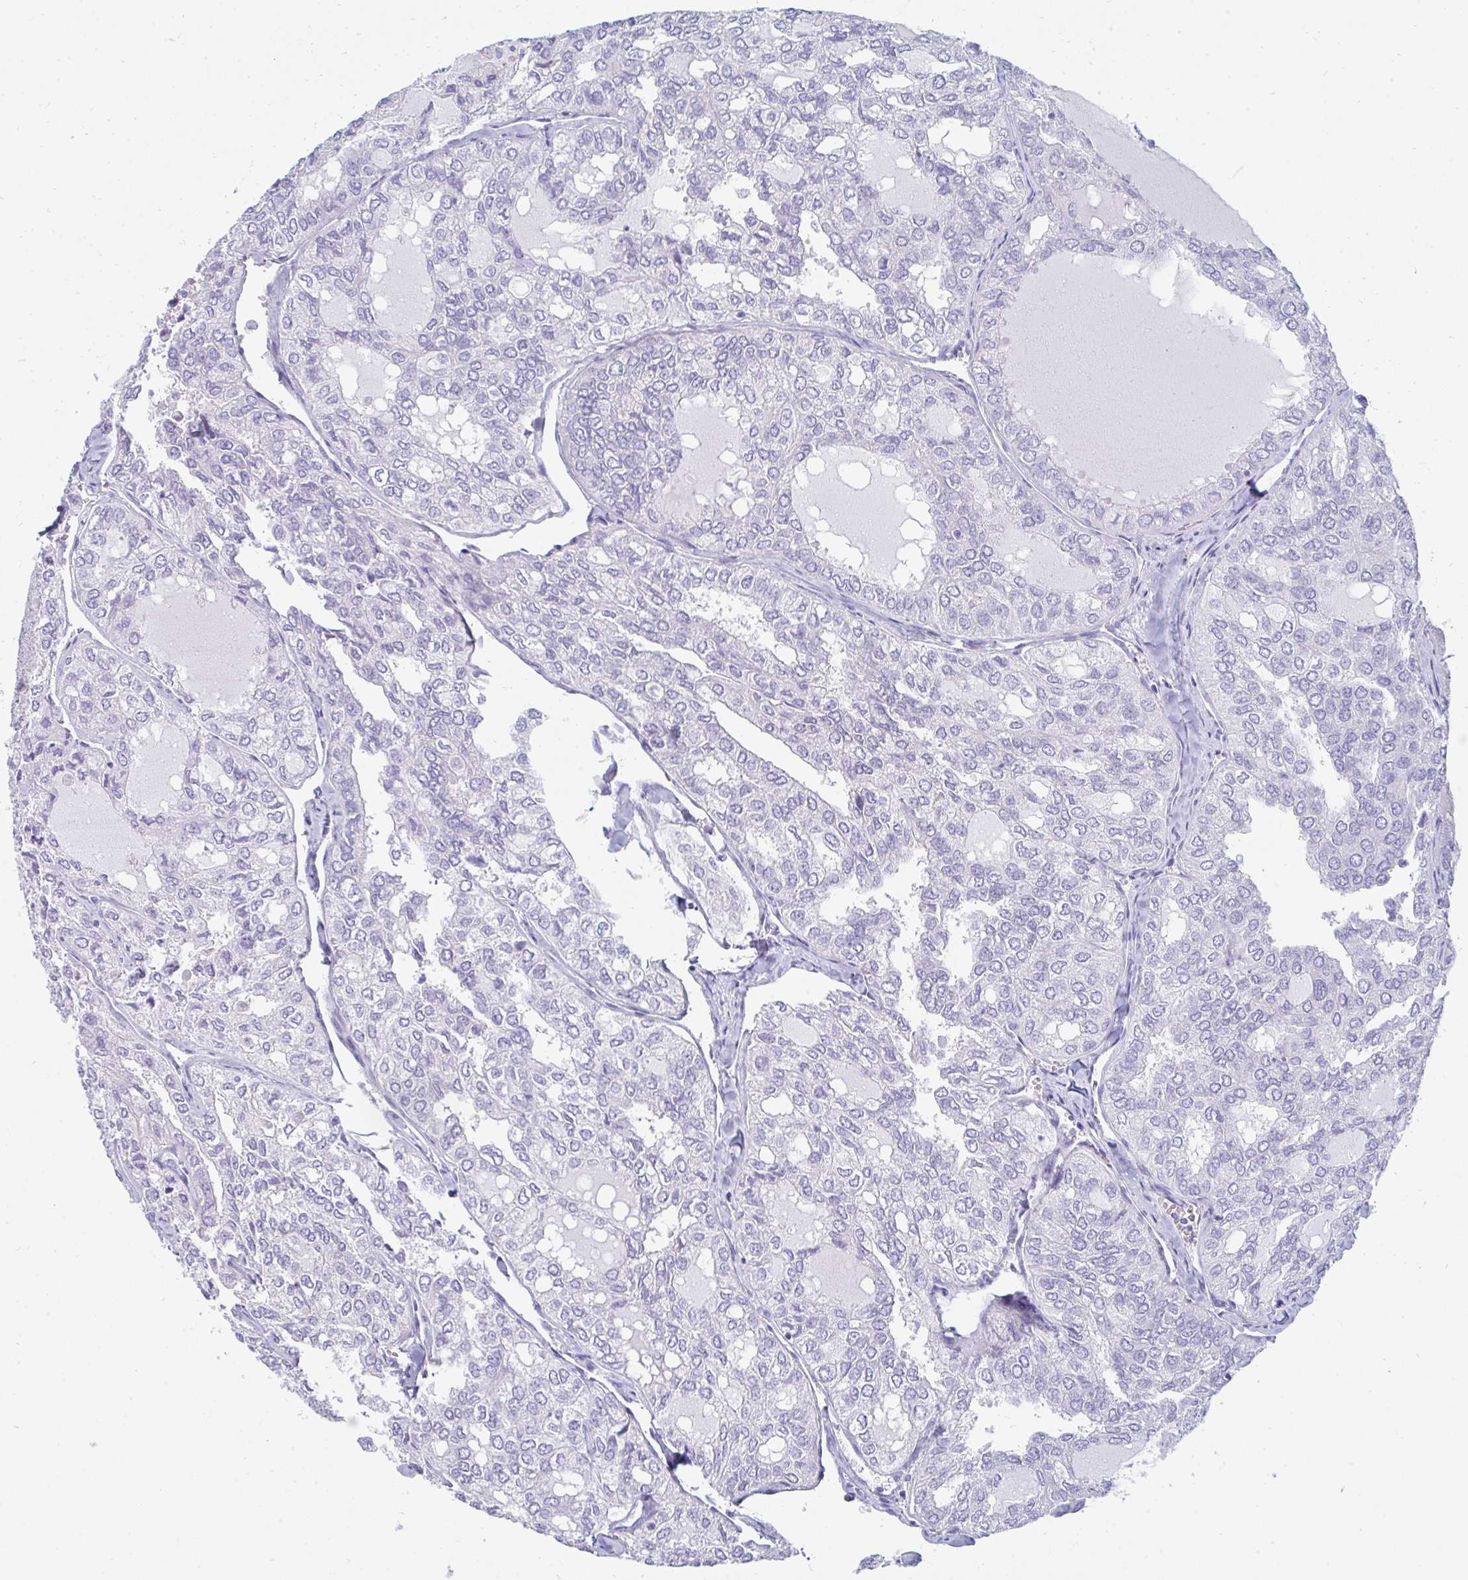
{"staining": {"intensity": "weak", "quantity": "25%-75%", "location": "cytoplasmic/membranous"}, "tissue": "thyroid cancer", "cell_type": "Tumor cells", "image_type": "cancer", "snomed": [{"axis": "morphology", "description": "Follicular adenoma carcinoma, NOS"}, {"axis": "topography", "description": "Thyroid gland"}], "caption": "Tumor cells demonstrate low levels of weak cytoplasmic/membranous positivity in approximately 25%-75% of cells in human thyroid cancer.", "gene": "MGAM2", "patient": {"sex": "male", "age": 75}}